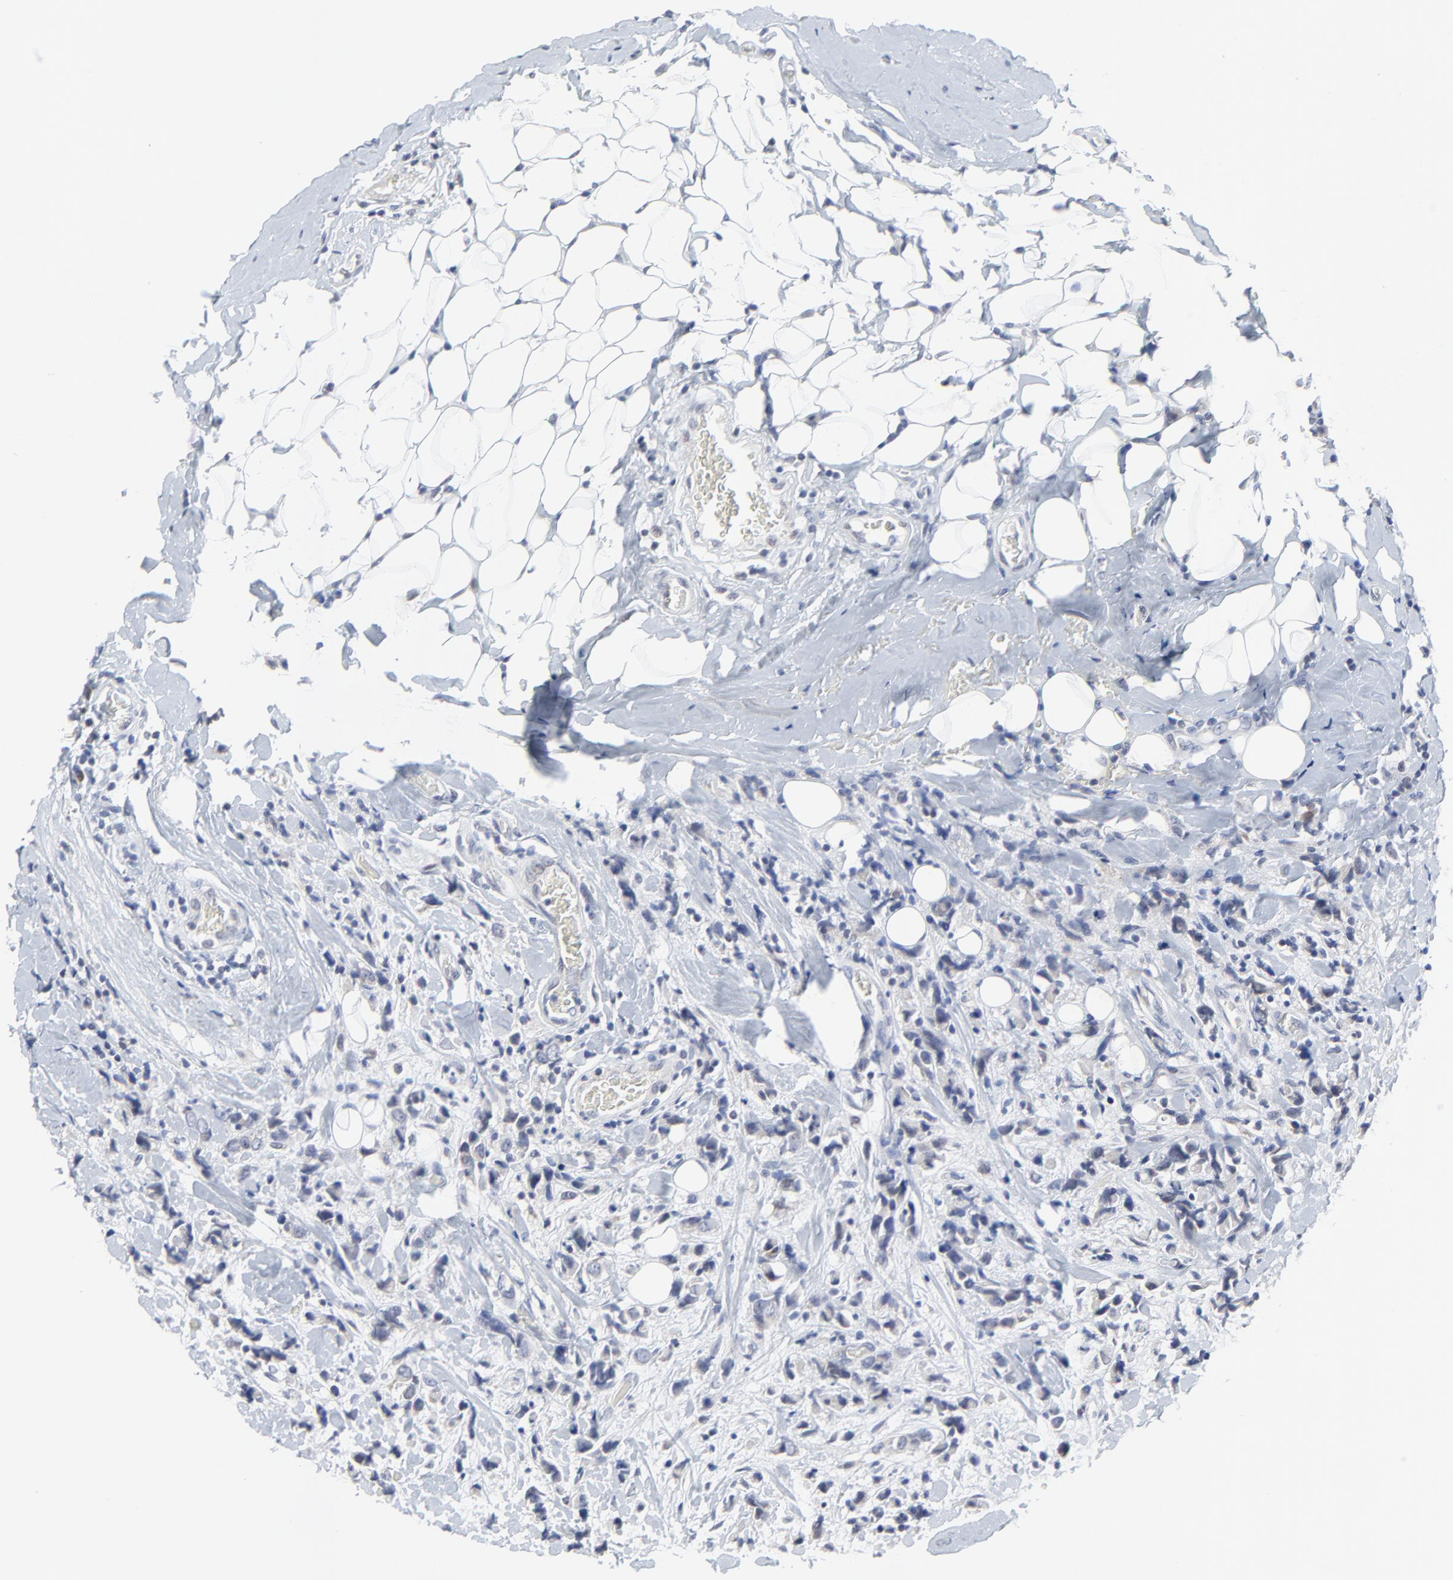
{"staining": {"intensity": "negative", "quantity": "none", "location": "none"}, "tissue": "breast cancer", "cell_type": "Tumor cells", "image_type": "cancer", "snomed": [{"axis": "morphology", "description": "Lobular carcinoma"}, {"axis": "topography", "description": "Breast"}], "caption": "The IHC photomicrograph has no significant positivity in tumor cells of breast cancer (lobular carcinoma) tissue.", "gene": "NLGN3", "patient": {"sex": "female", "age": 57}}